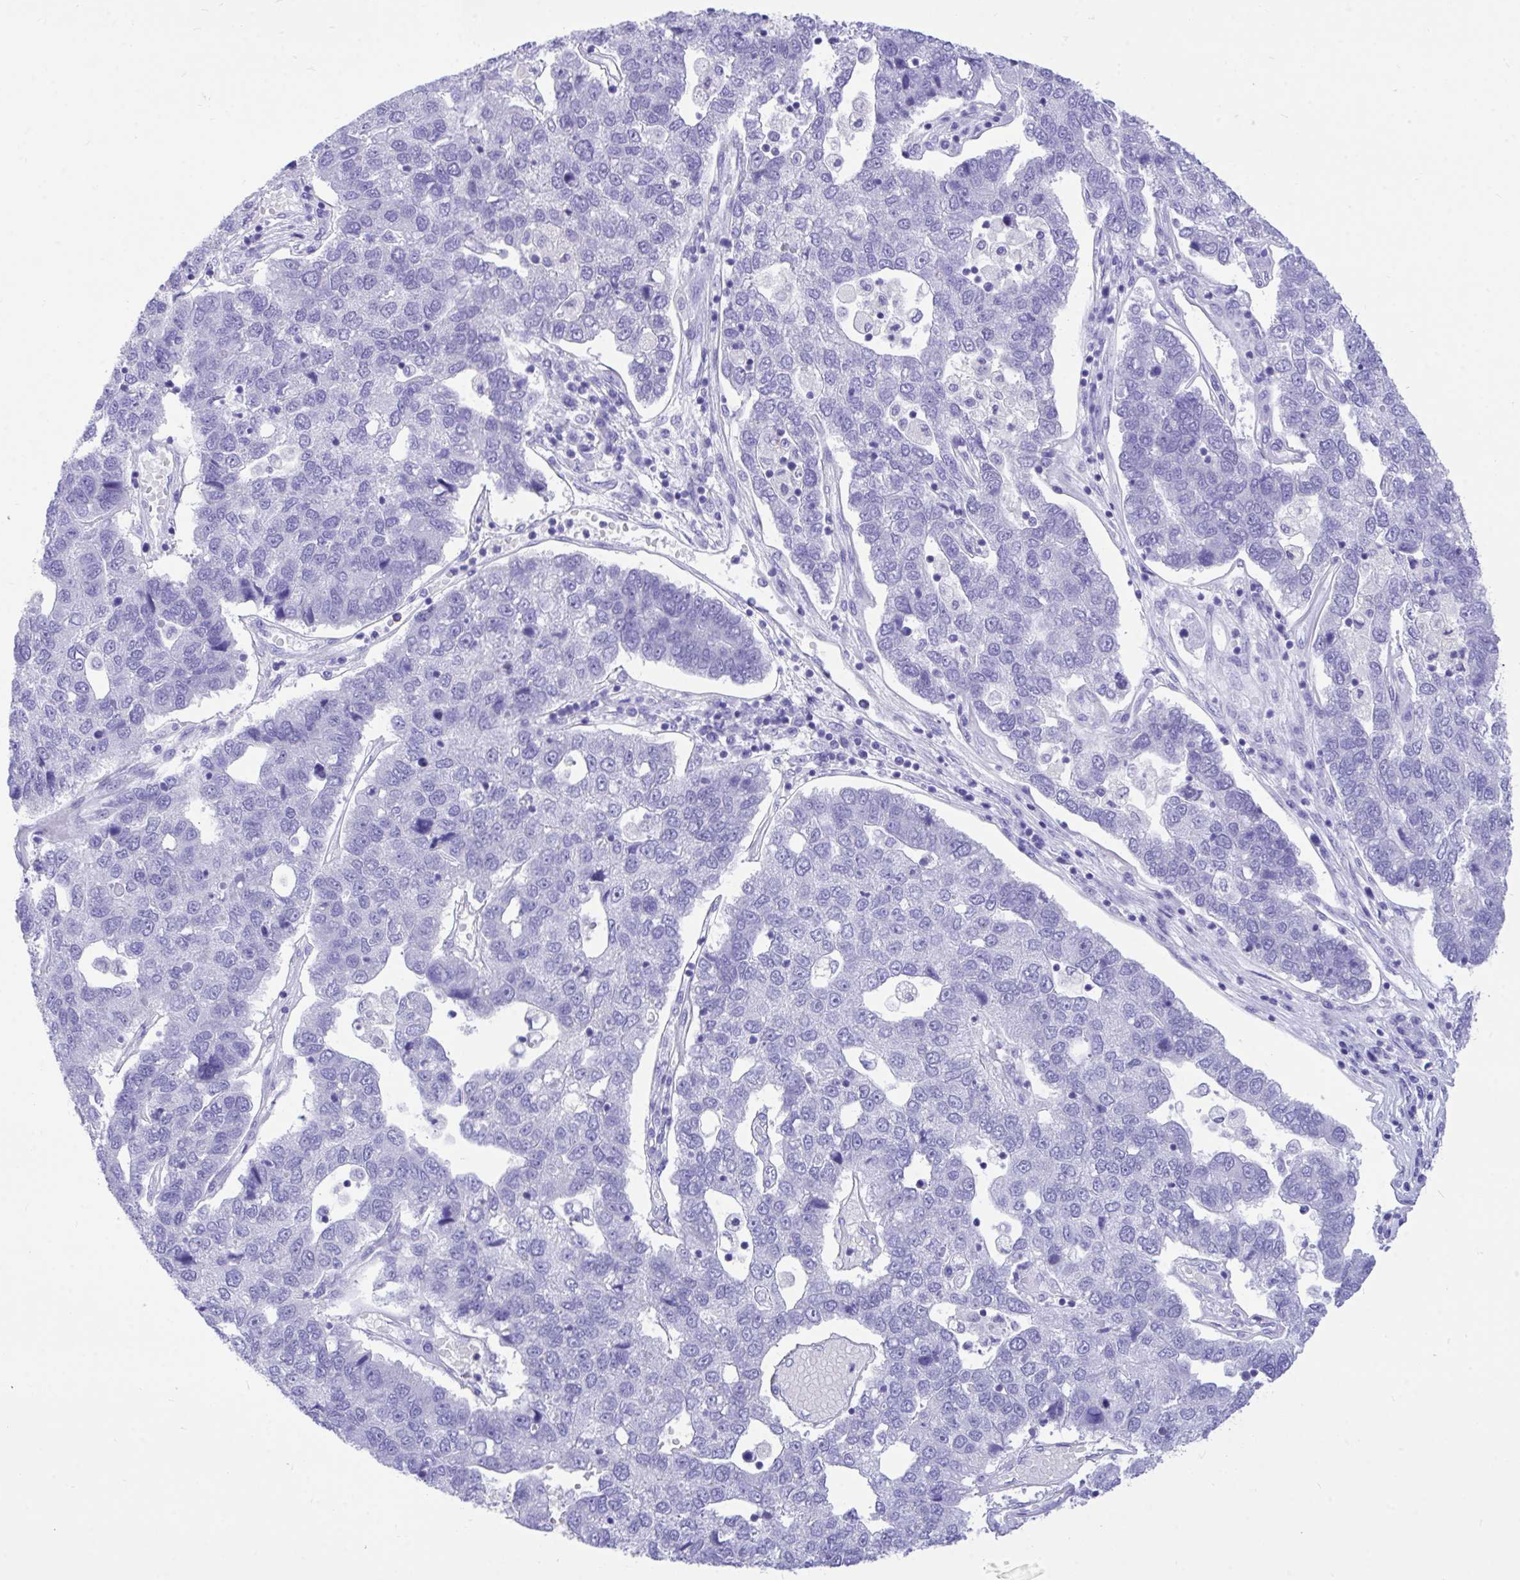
{"staining": {"intensity": "negative", "quantity": "none", "location": "none"}, "tissue": "pancreatic cancer", "cell_type": "Tumor cells", "image_type": "cancer", "snomed": [{"axis": "morphology", "description": "Adenocarcinoma, NOS"}, {"axis": "topography", "description": "Pancreas"}], "caption": "A photomicrograph of adenocarcinoma (pancreatic) stained for a protein displays no brown staining in tumor cells.", "gene": "MON1A", "patient": {"sex": "female", "age": 61}}